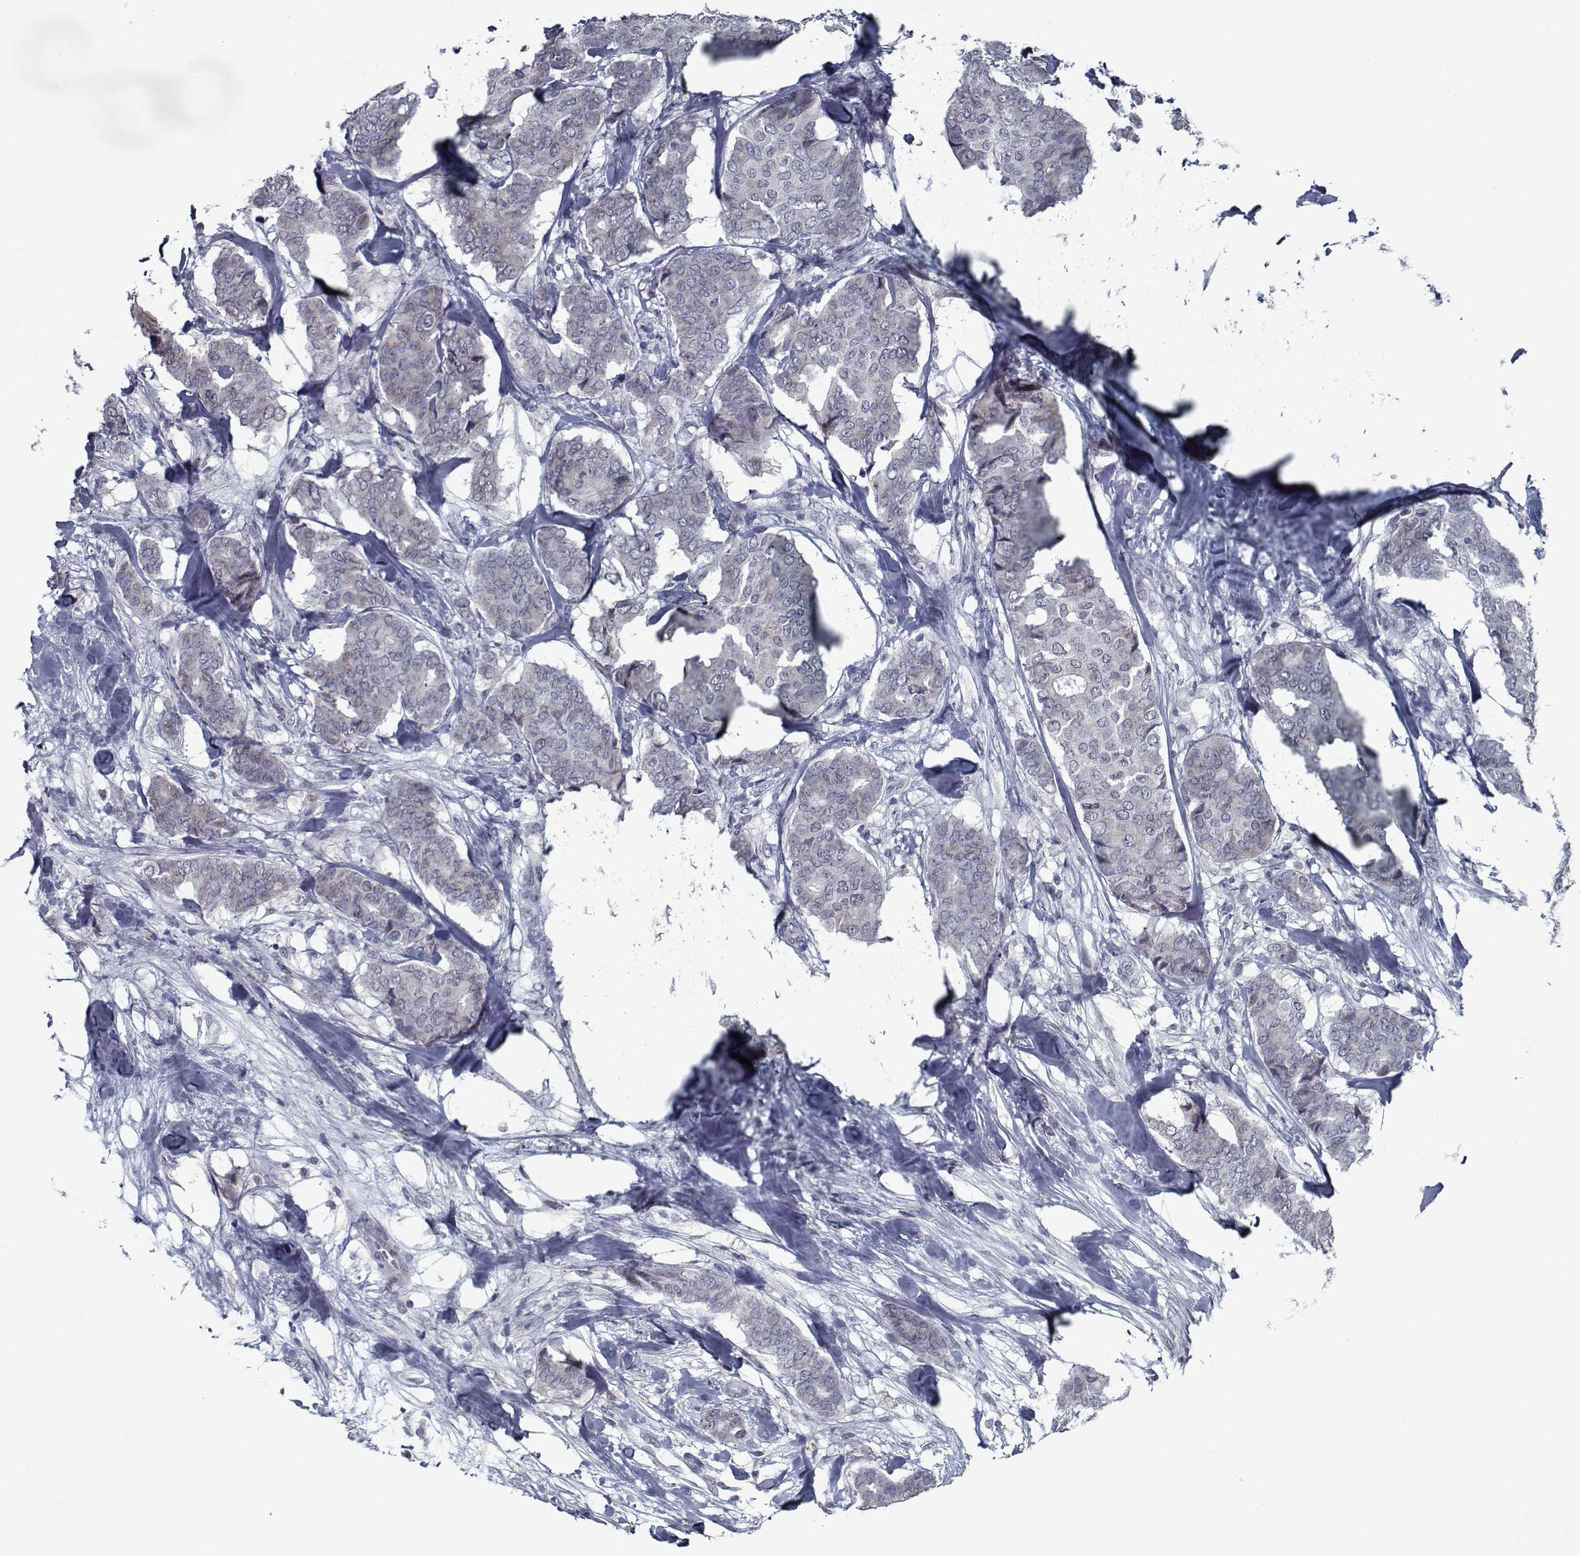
{"staining": {"intensity": "weak", "quantity": "<25%", "location": "cytoplasmic/membranous"}, "tissue": "breast cancer", "cell_type": "Tumor cells", "image_type": "cancer", "snomed": [{"axis": "morphology", "description": "Duct carcinoma"}, {"axis": "topography", "description": "Breast"}], "caption": "An IHC histopathology image of intraductal carcinoma (breast) is shown. There is no staining in tumor cells of intraductal carcinoma (breast).", "gene": "SEC16B", "patient": {"sex": "female", "age": 75}}